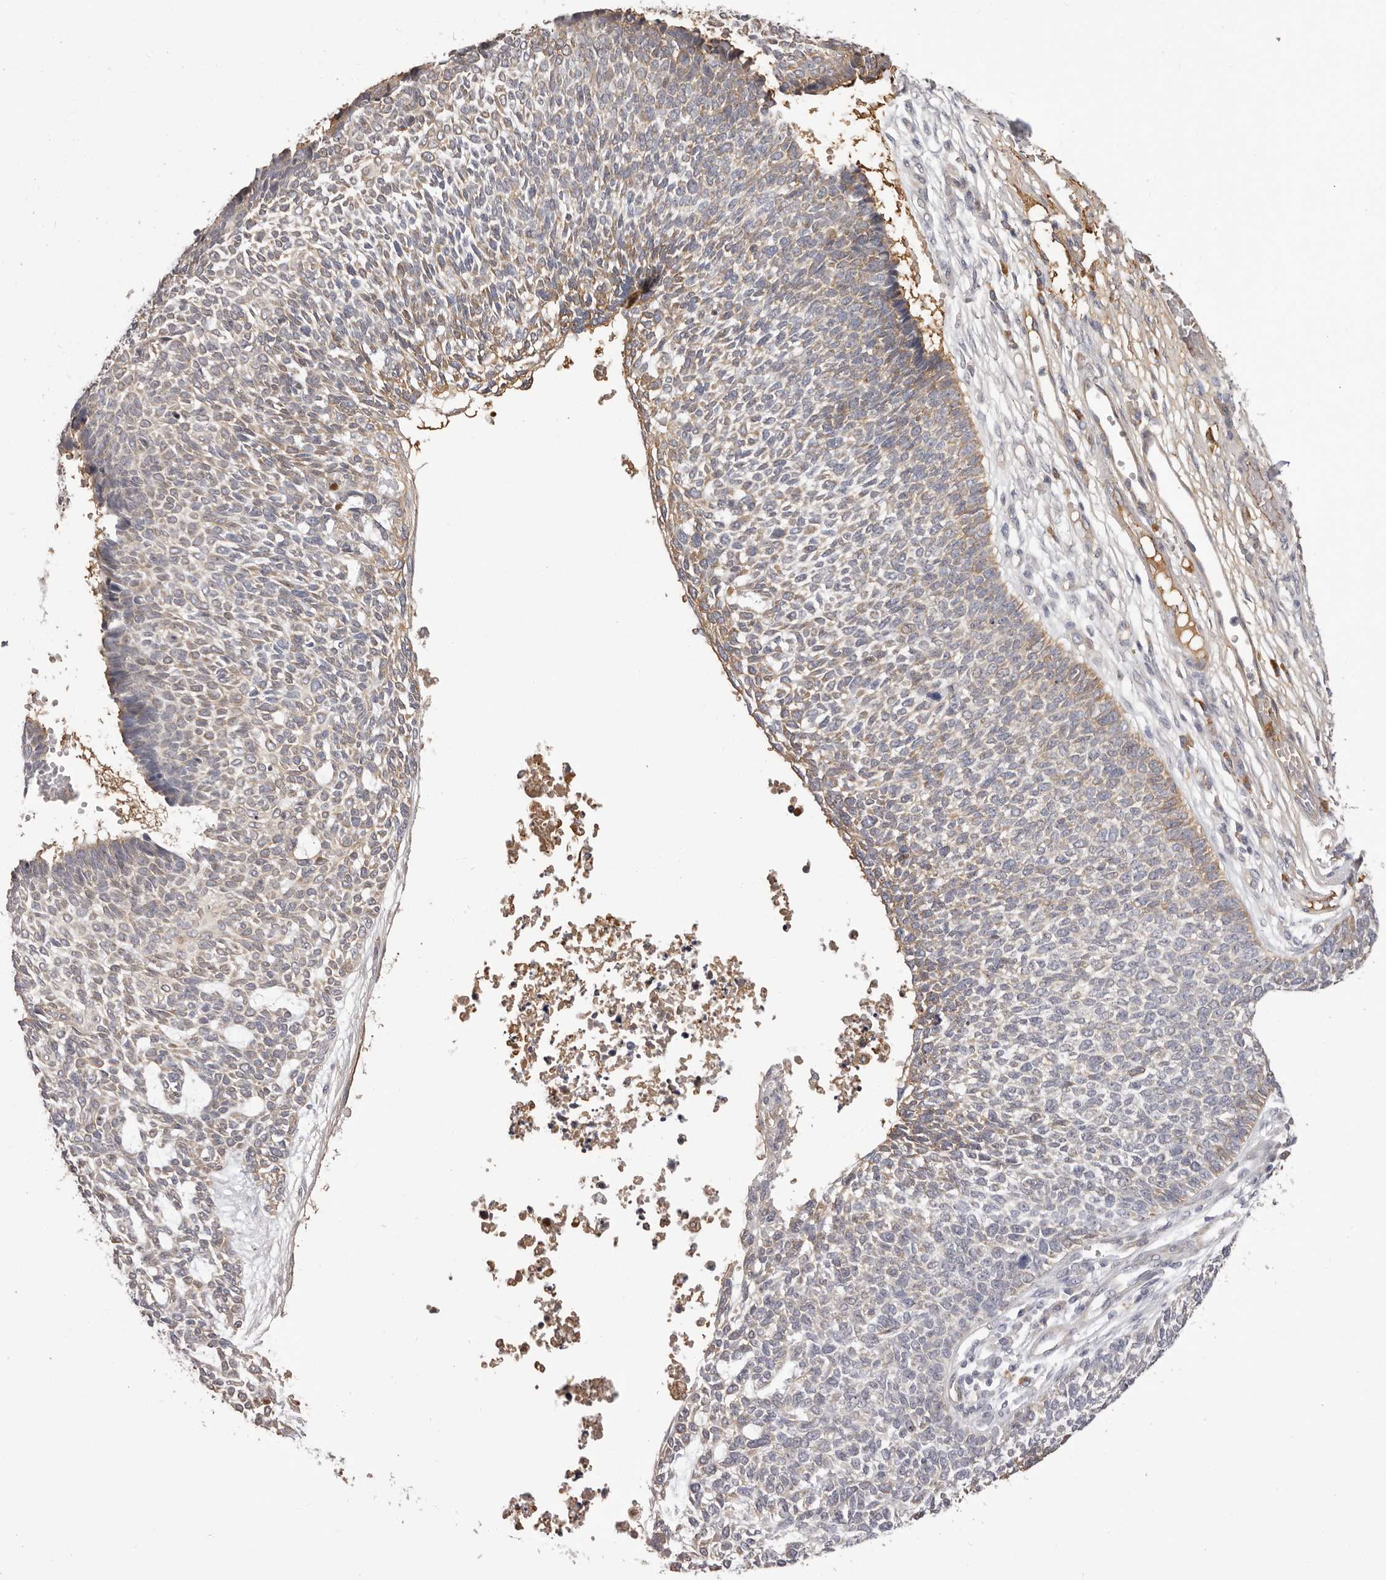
{"staining": {"intensity": "weak", "quantity": "<25%", "location": "cytoplasmic/membranous"}, "tissue": "skin cancer", "cell_type": "Tumor cells", "image_type": "cancer", "snomed": [{"axis": "morphology", "description": "Basal cell carcinoma"}, {"axis": "topography", "description": "Skin"}], "caption": "Histopathology image shows no protein staining in tumor cells of skin cancer (basal cell carcinoma) tissue.", "gene": "OTUD3", "patient": {"sex": "female", "age": 84}}